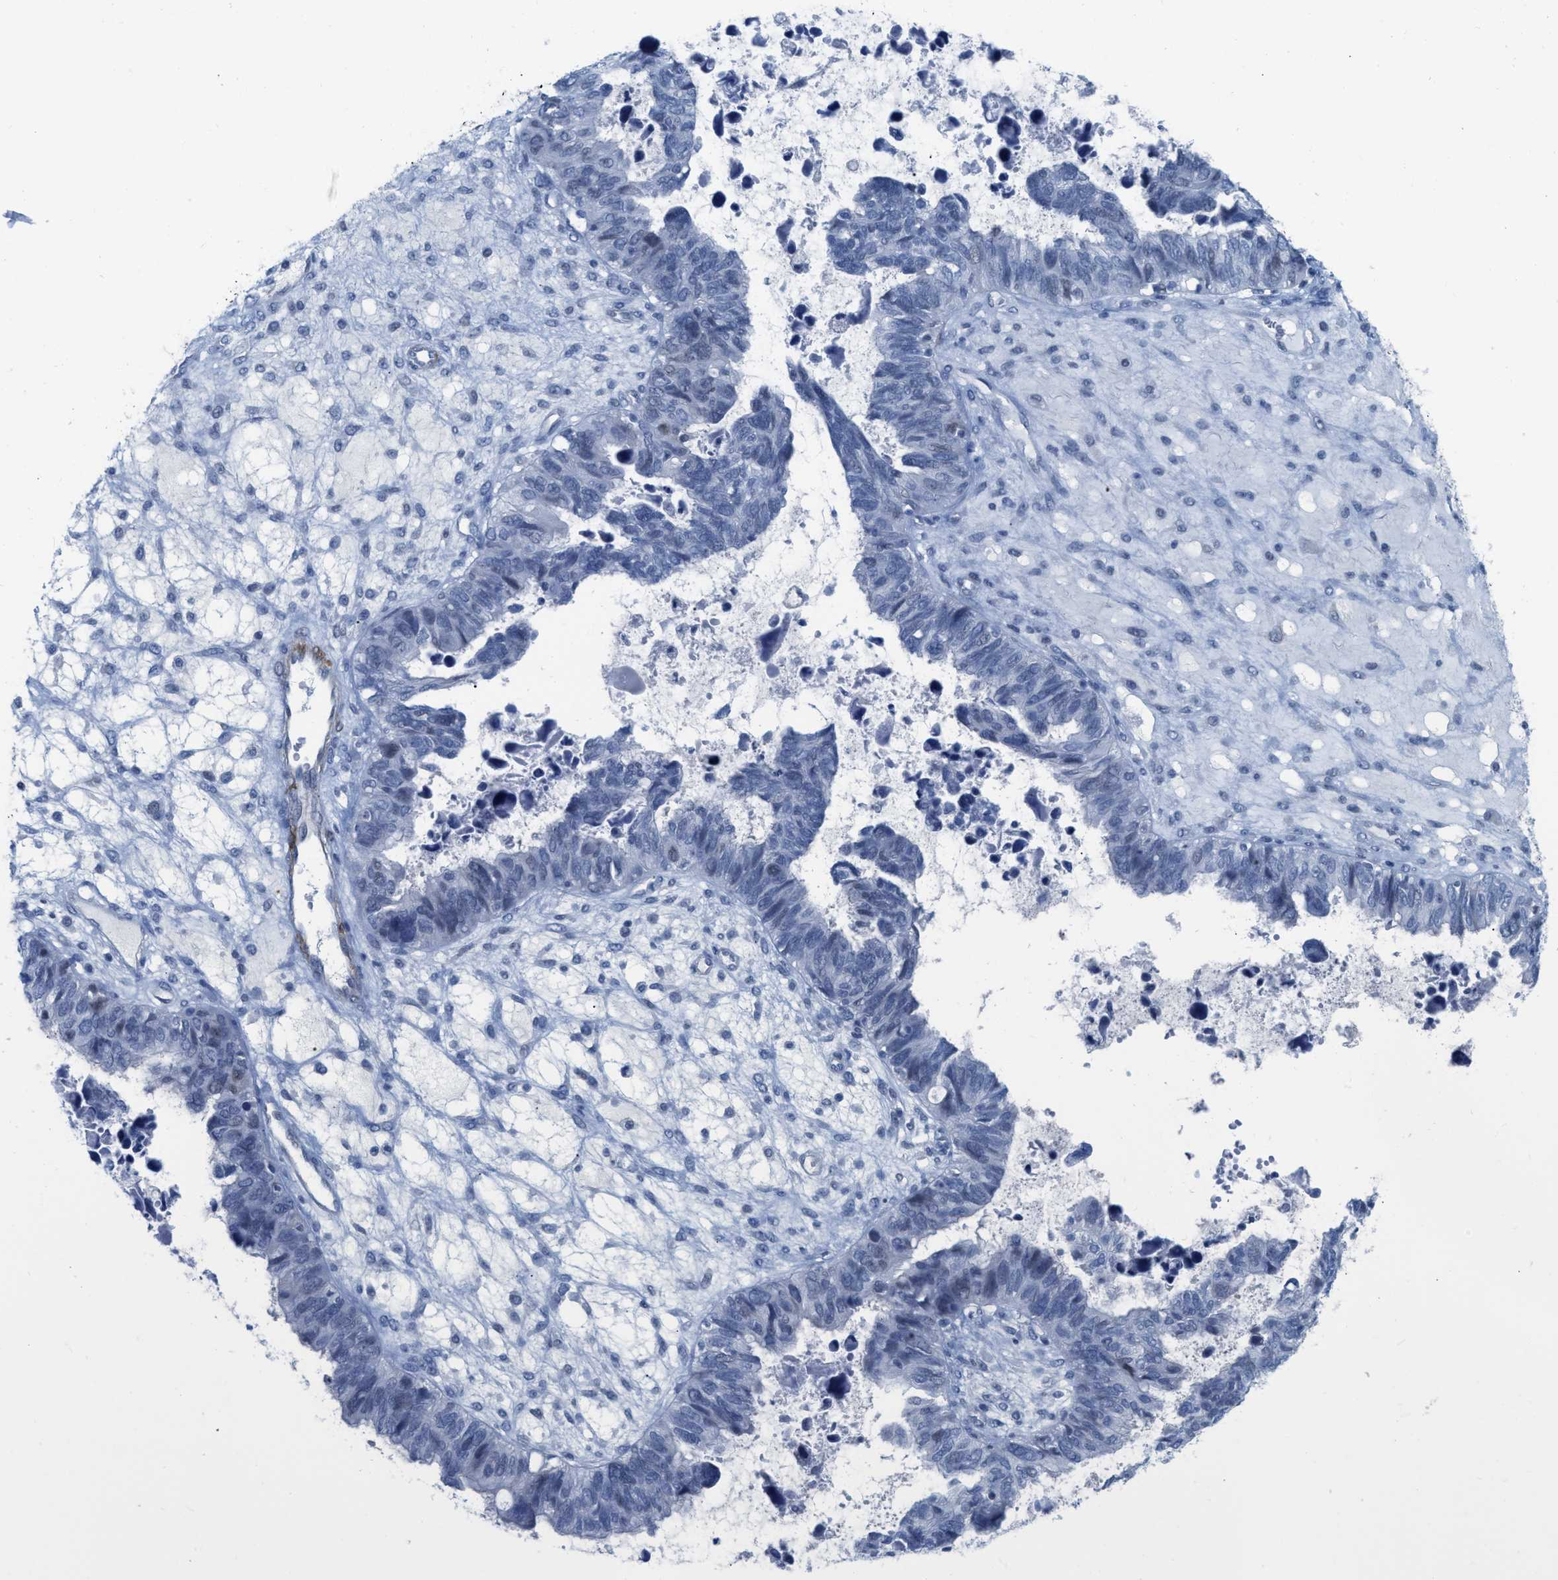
{"staining": {"intensity": "negative", "quantity": "none", "location": "none"}, "tissue": "ovarian cancer", "cell_type": "Tumor cells", "image_type": "cancer", "snomed": [{"axis": "morphology", "description": "Cystadenocarcinoma, serous, NOS"}, {"axis": "topography", "description": "Ovary"}], "caption": "Immunohistochemical staining of human ovarian cancer (serous cystadenocarcinoma) shows no significant positivity in tumor cells. (DAB immunohistochemistry (IHC) with hematoxylin counter stain).", "gene": "TAGLN", "patient": {"sex": "female", "age": 79}}